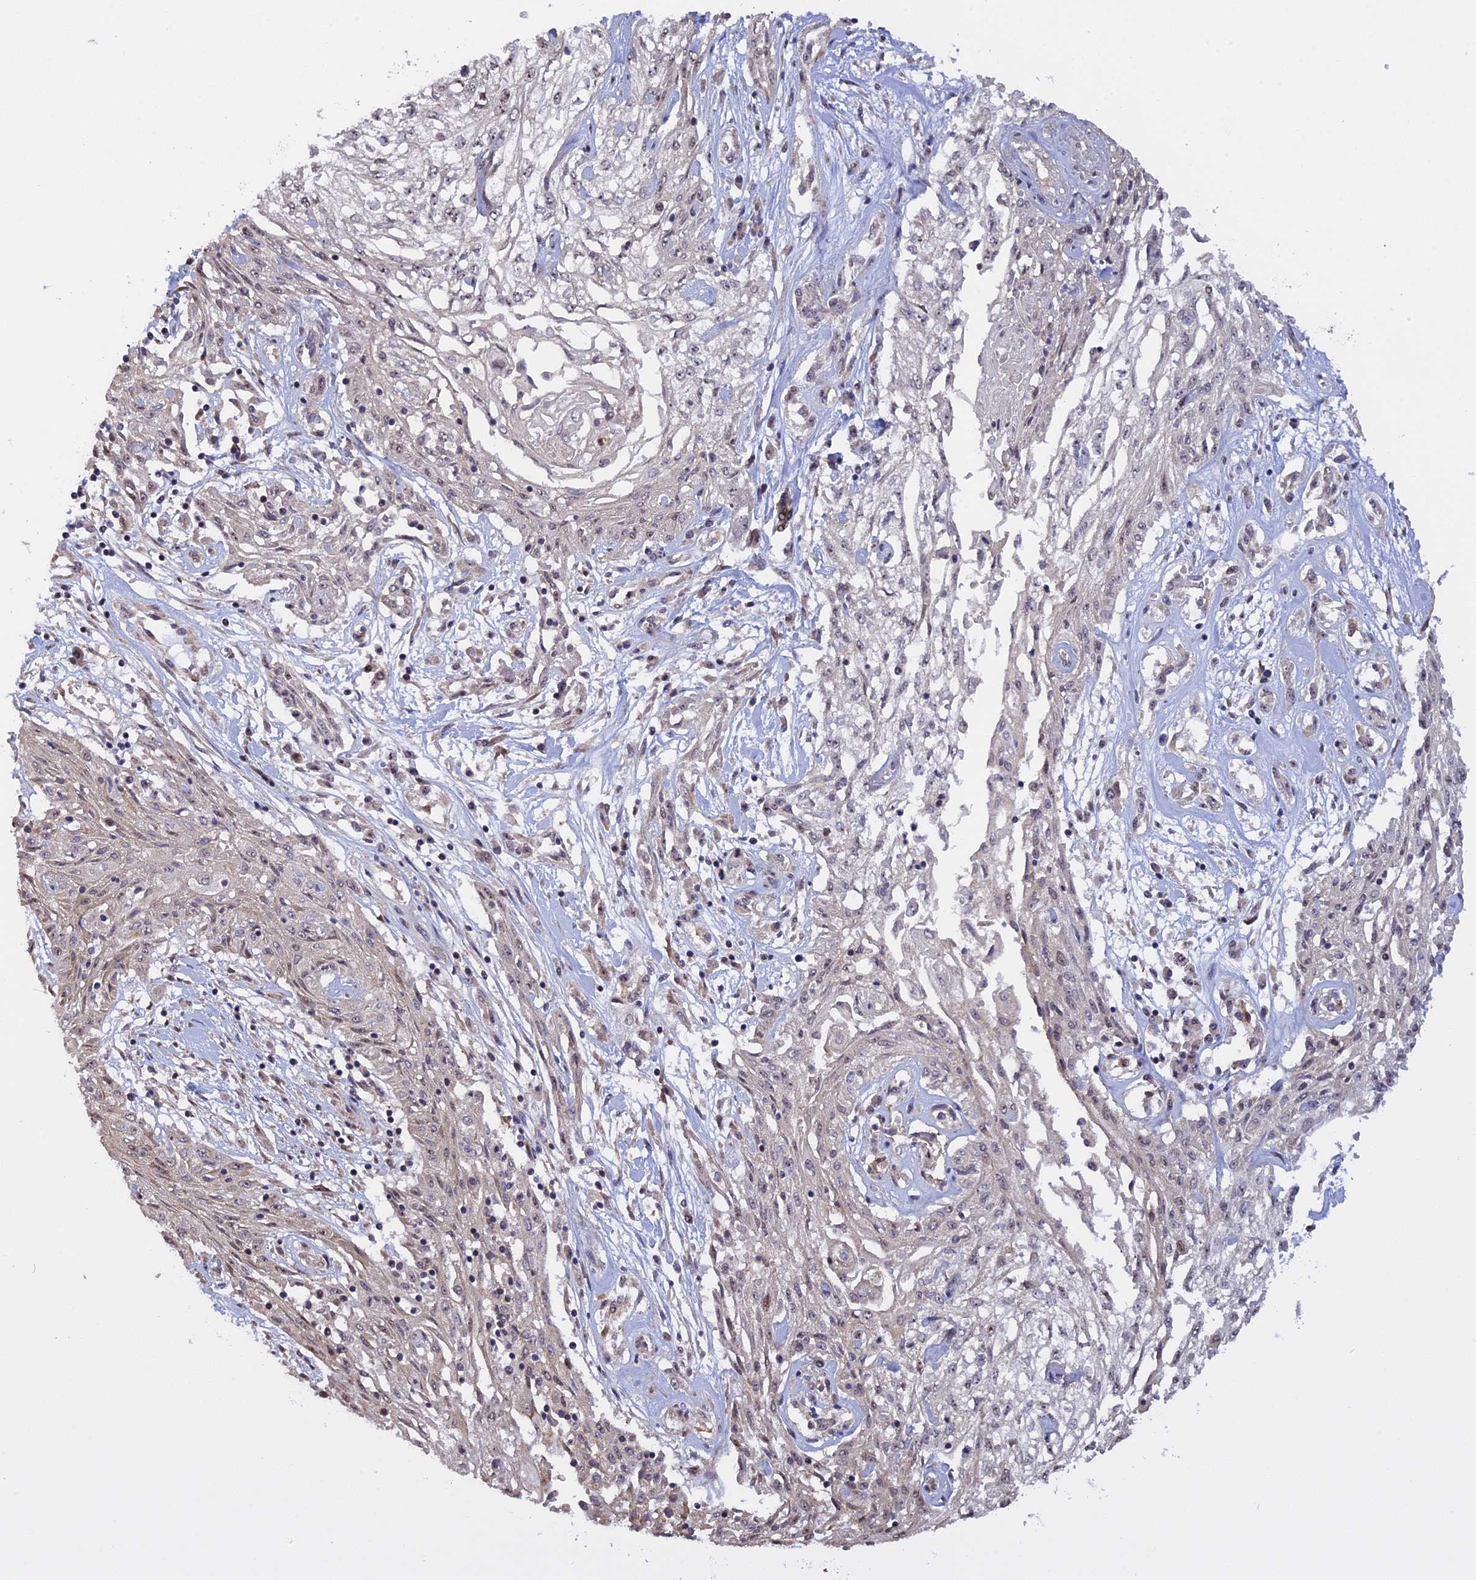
{"staining": {"intensity": "weak", "quantity": "<25%", "location": "nuclear"}, "tissue": "skin cancer", "cell_type": "Tumor cells", "image_type": "cancer", "snomed": [{"axis": "morphology", "description": "Squamous cell carcinoma, NOS"}, {"axis": "morphology", "description": "Squamous cell carcinoma, metastatic, NOS"}, {"axis": "topography", "description": "Skin"}, {"axis": "topography", "description": "Lymph node"}], "caption": "The histopathology image demonstrates no staining of tumor cells in skin cancer.", "gene": "MGA", "patient": {"sex": "male", "age": 75}}